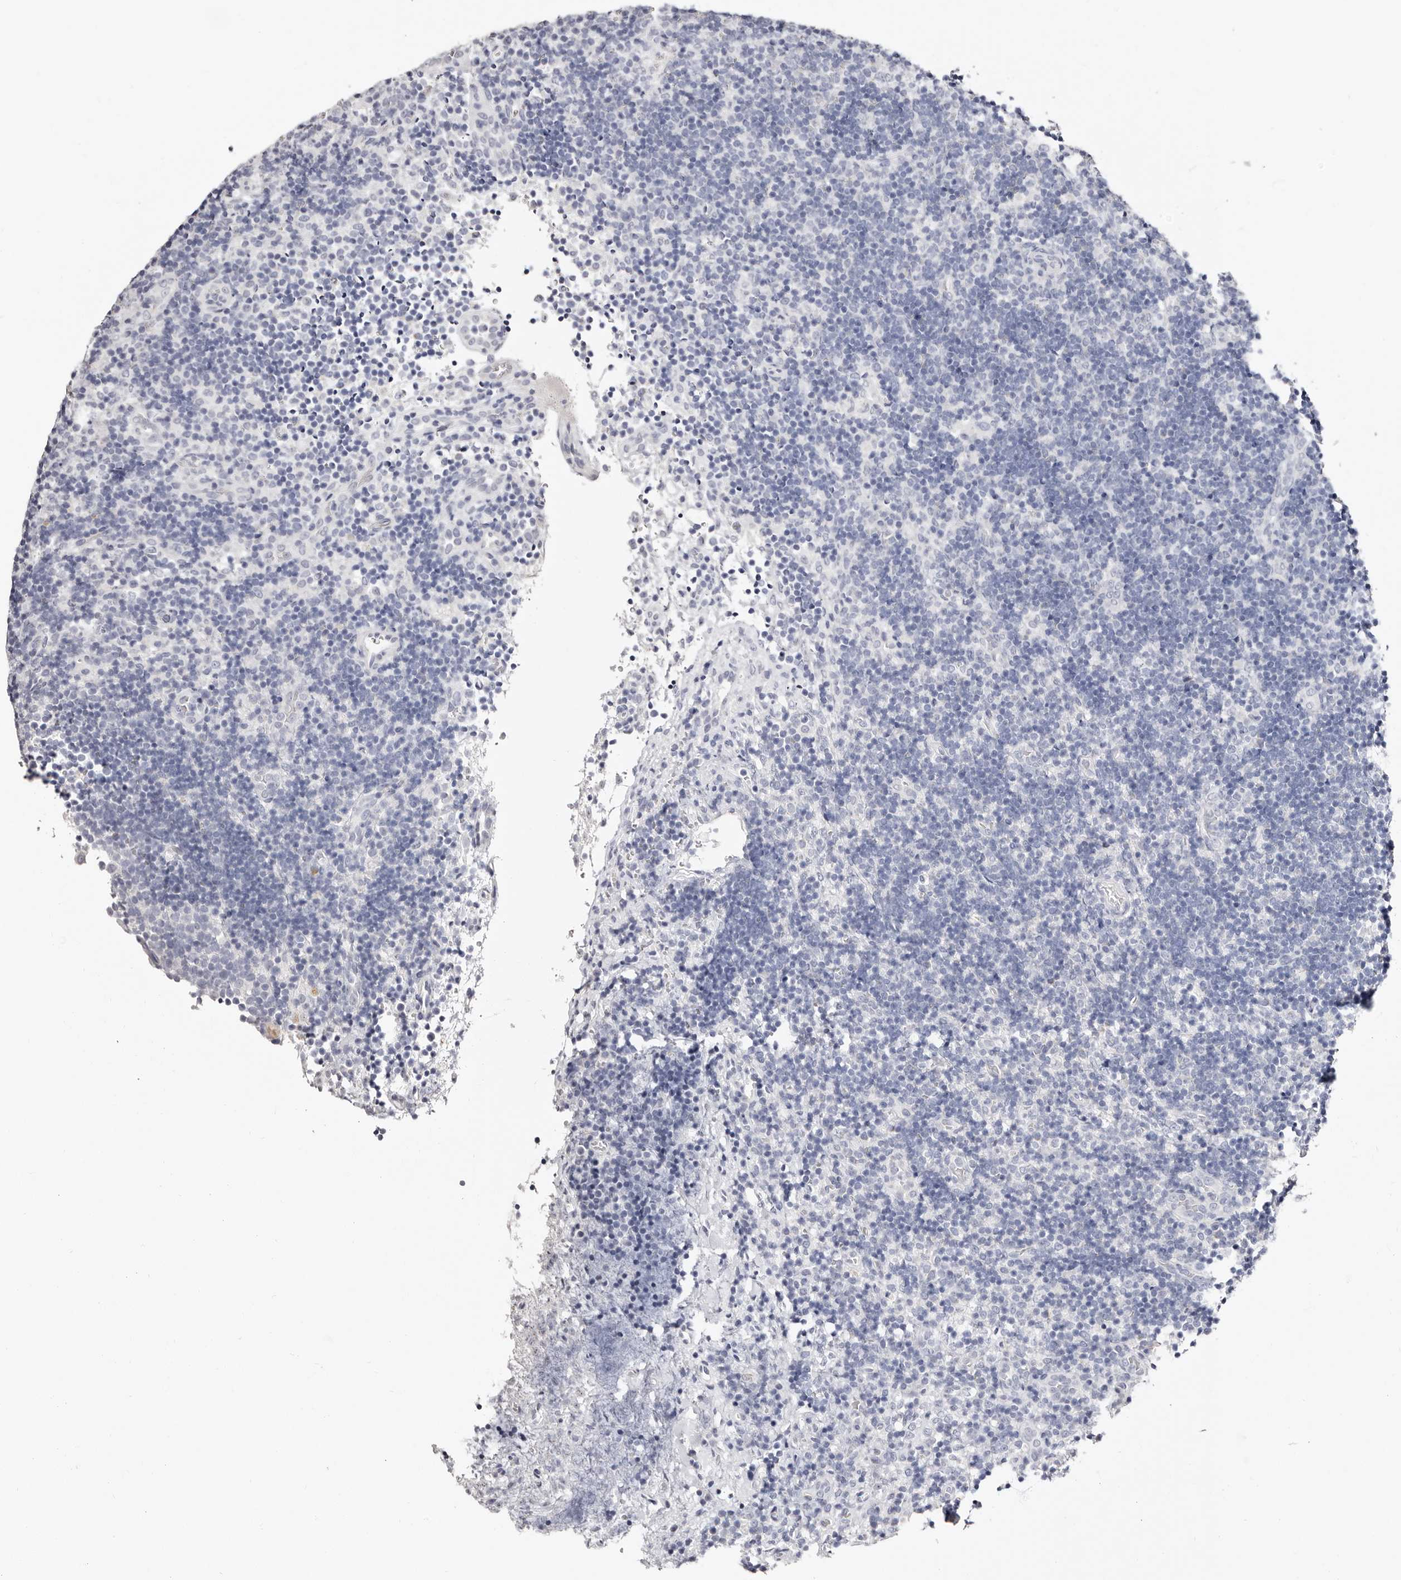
{"staining": {"intensity": "negative", "quantity": "none", "location": "none"}, "tissue": "lymph node", "cell_type": "Germinal center cells", "image_type": "normal", "snomed": [{"axis": "morphology", "description": "Normal tissue, NOS"}, {"axis": "topography", "description": "Lymph node"}], "caption": "This is a micrograph of immunohistochemistry (IHC) staining of unremarkable lymph node, which shows no positivity in germinal center cells. (Brightfield microscopy of DAB (3,3'-diaminobenzidine) IHC at high magnification).", "gene": "AKNAD1", "patient": {"sex": "female", "age": 22}}